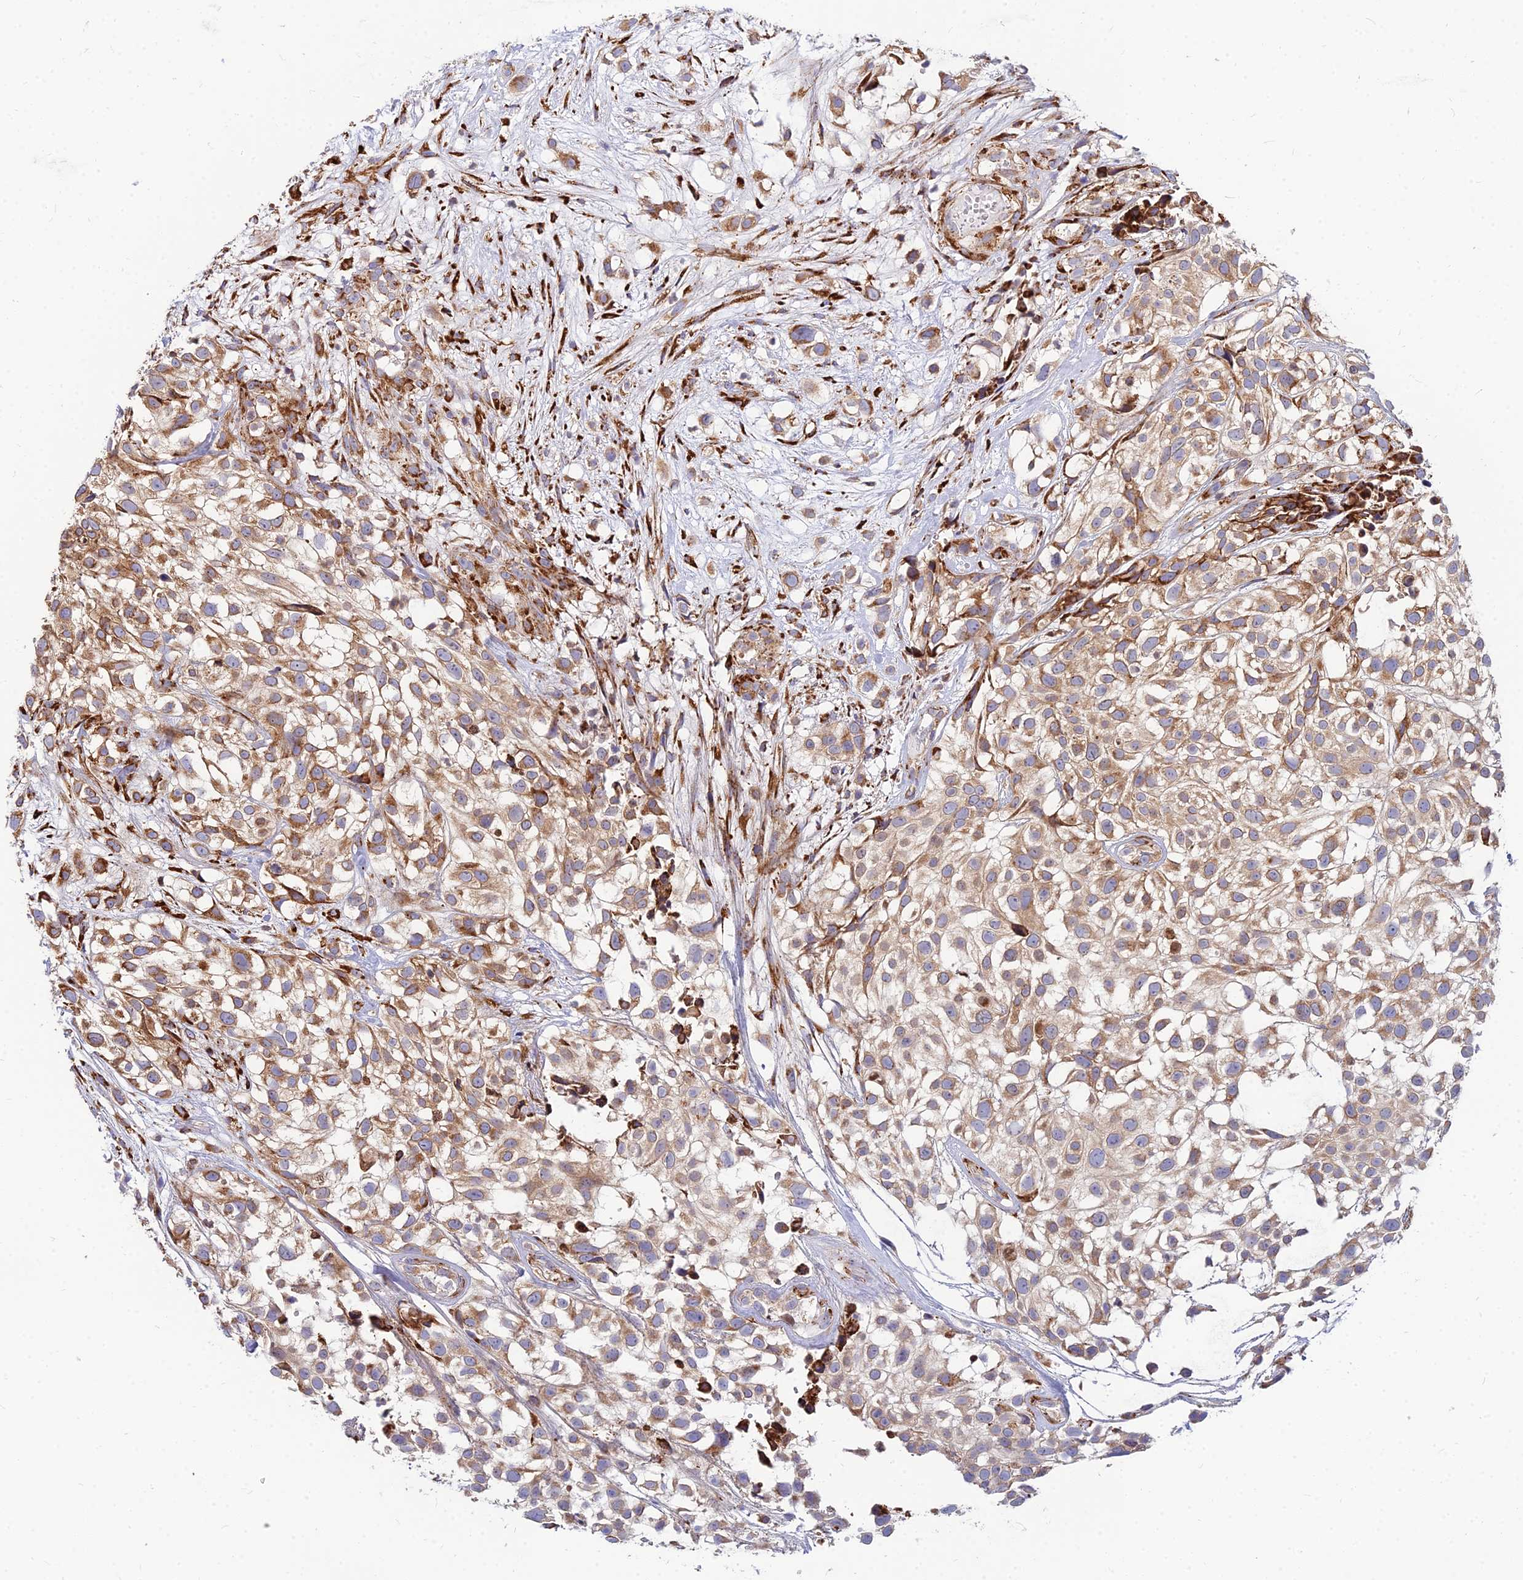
{"staining": {"intensity": "moderate", "quantity": ">75%", "location": "cytoplasmic/membranous"}, "tissue": "urothelial cancer", "cell_type": "Tumor cells", "image_type": "cancer", "snomed": [{"axis": "morphology", "description": "Urothelial carcinoma, High grade"}, {"axis": "topography", "description": "Urinary bladder"}], "caption": "Protein expression analysis of human urothelial carcinoma (high-grade) reveals moderate cytoplasmic/membranous expression in approximately >75% of tumor cells.", "gene": "CCT6B", "patient": {"sex": "male", "age": 56}}